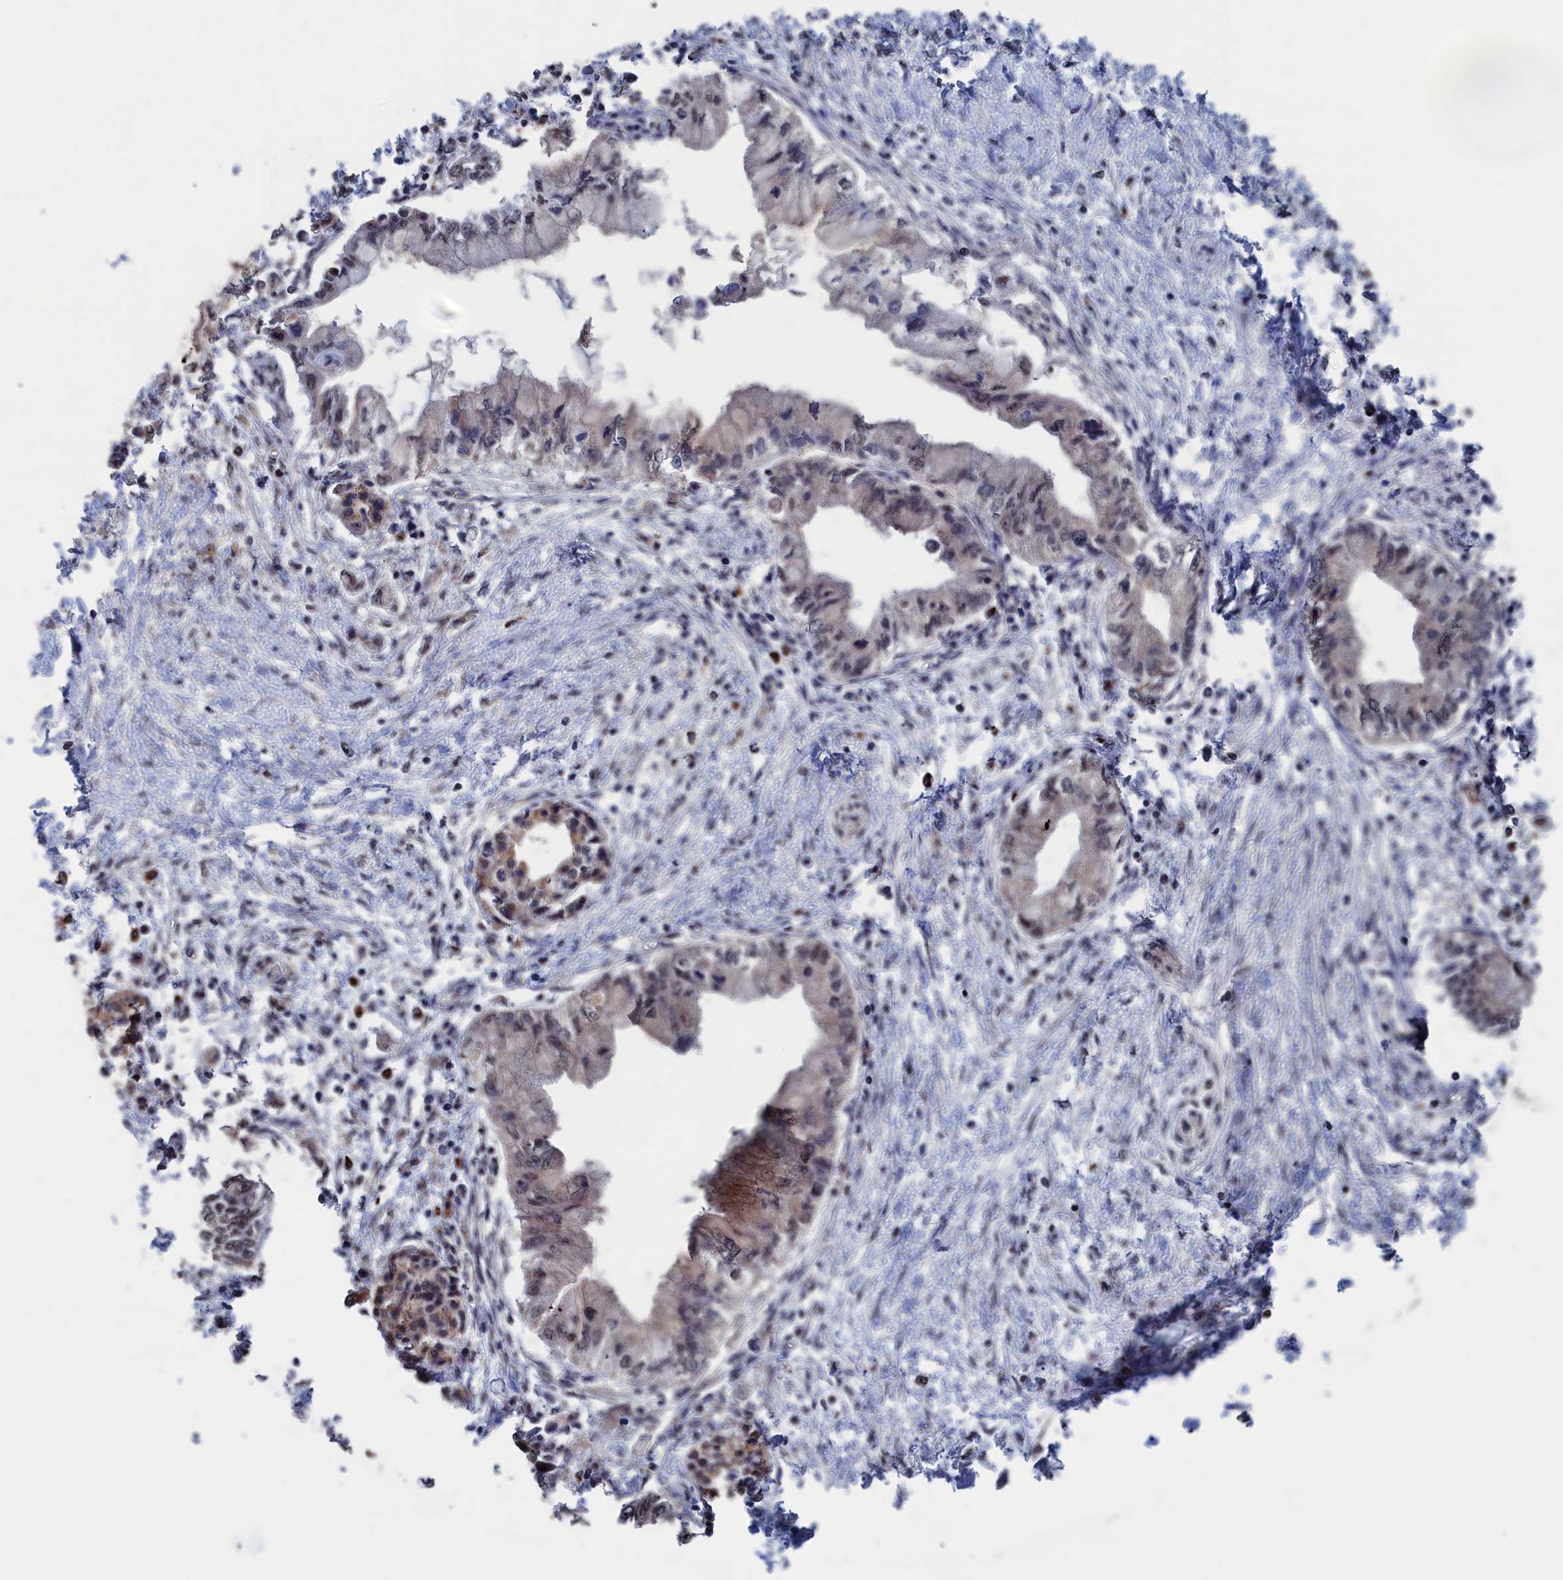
{"staining": {"intensity": "weak", "quantity": "<25%", "location": "cytoplasmic/membranous"}, "tissue": "pancreatic cancer", "cell_type": "Tumor cells", "image_type": "cancer", "snomed": [{"axis": "morphology", "description": "Adenocarcinoma, NOS"}, {"axis": "topography", "description": "Pancreas"}], "caption": "High power microscopy image of an immunohistochemistry histopathology image of pancreatic adenocarcinoma, revealing no significant positivity in tumor cells.", "gene": "PDE12", "patient": {"sex": "male", "age": 48}}